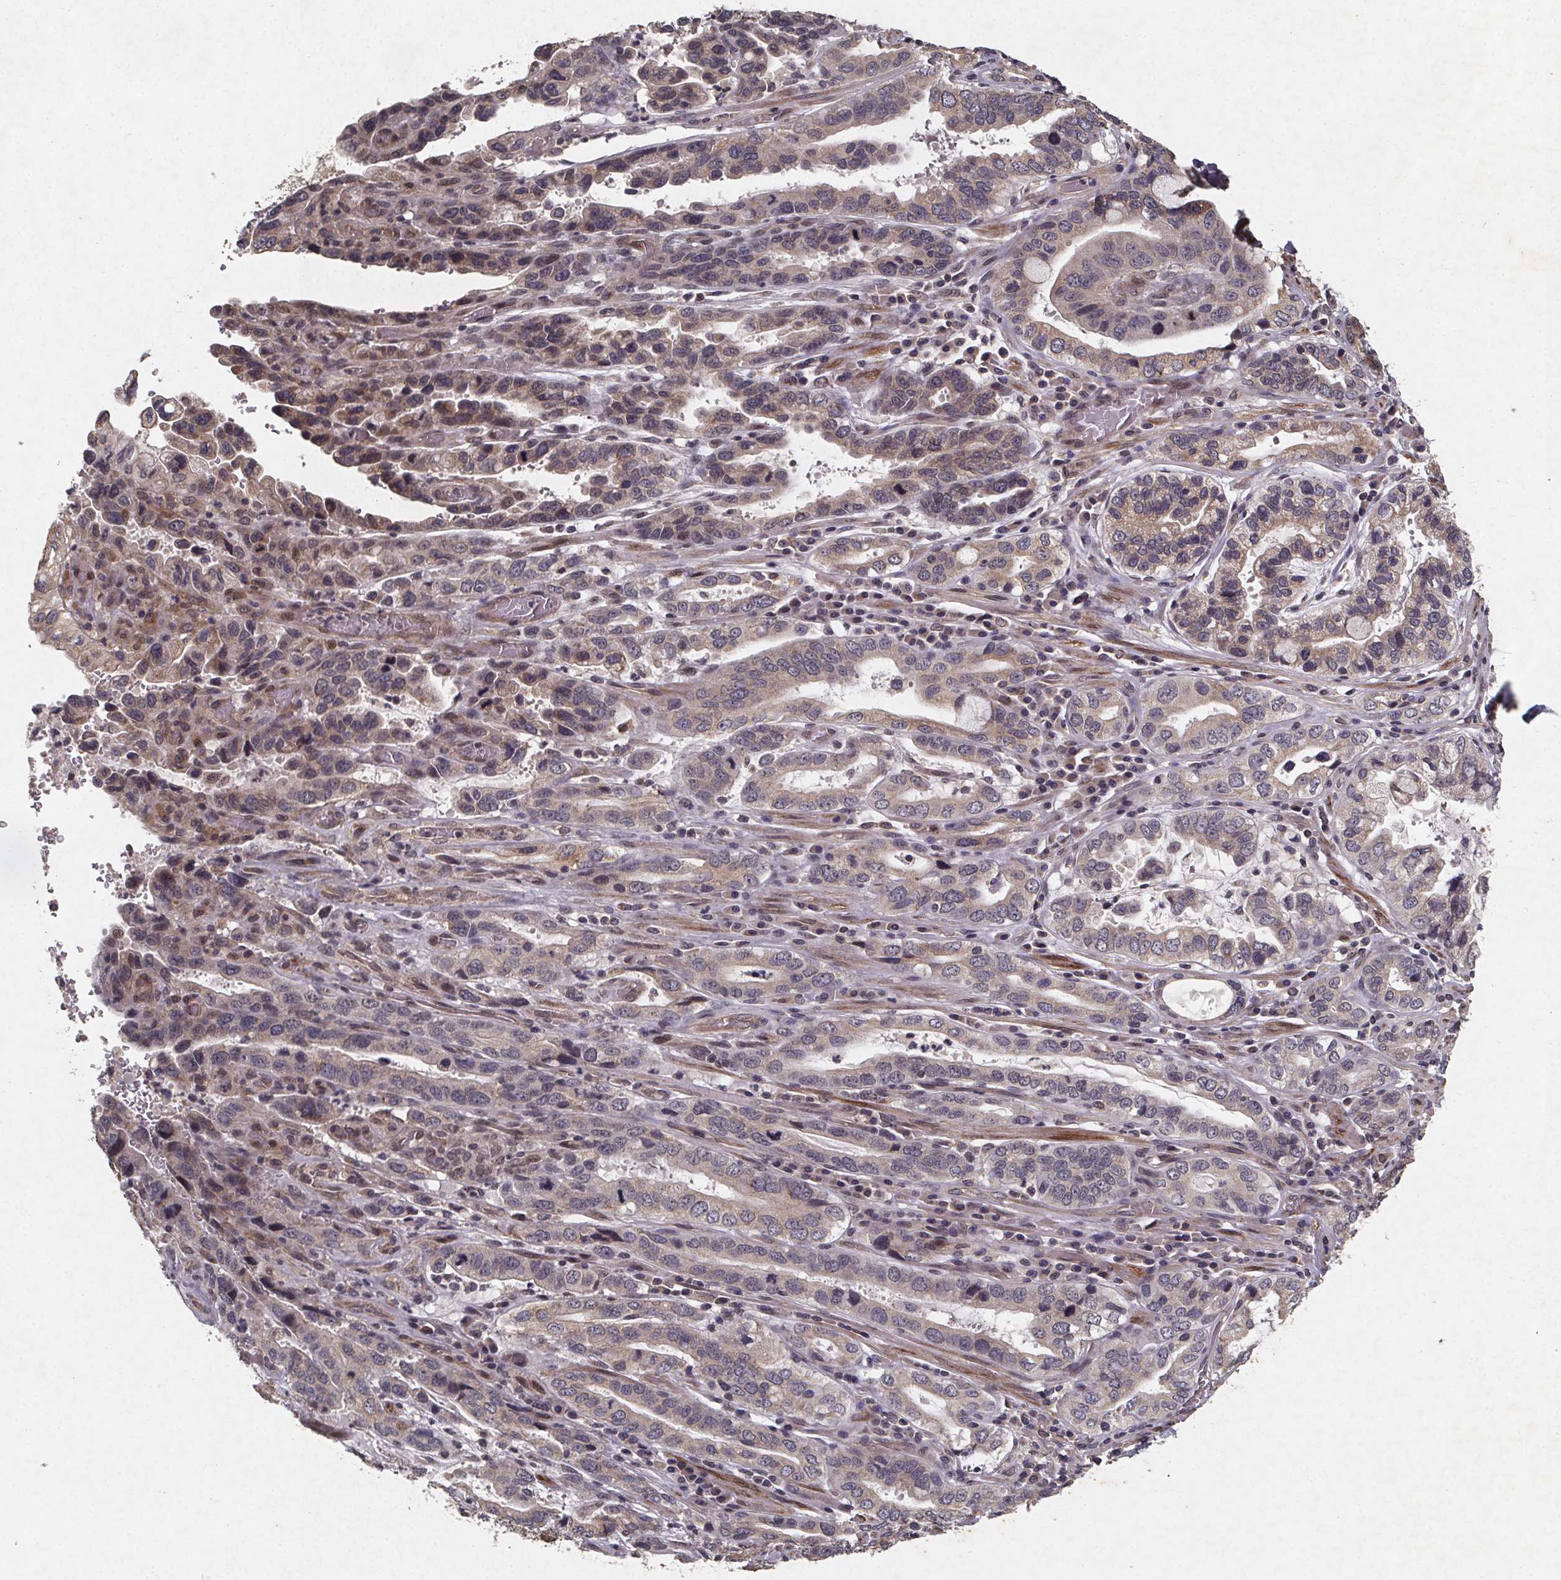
{"staining": {"intensity": "weak", "quantity": "25%-75%", "location": "cytoplasmic/membranous"}, "tissue": "stomach cancer", "cell_type": "Tumor cells", "image_type": "cancer", "snomed": [{"axis": "morphology", "description": "Adenocarcinoma, NOS"}, {"axis": "topography", "description": "Stomach, lower"}], "caption": "High-magnification brightfield microscopy of stomach adenocarcinoma stained with DAB (brown) and counterstained with hematoxylin (blue). tumor cells exhibit weak cytoplasmic/membranous staining is identified in approximately25%-75% of cells. The staining was performed using DAB, with brown indicating positive protein expression. Nuclei are stained blue with hematoxylin.", "gene": "PIERCE2", "patient": {"sex": "female", "age": 76}}